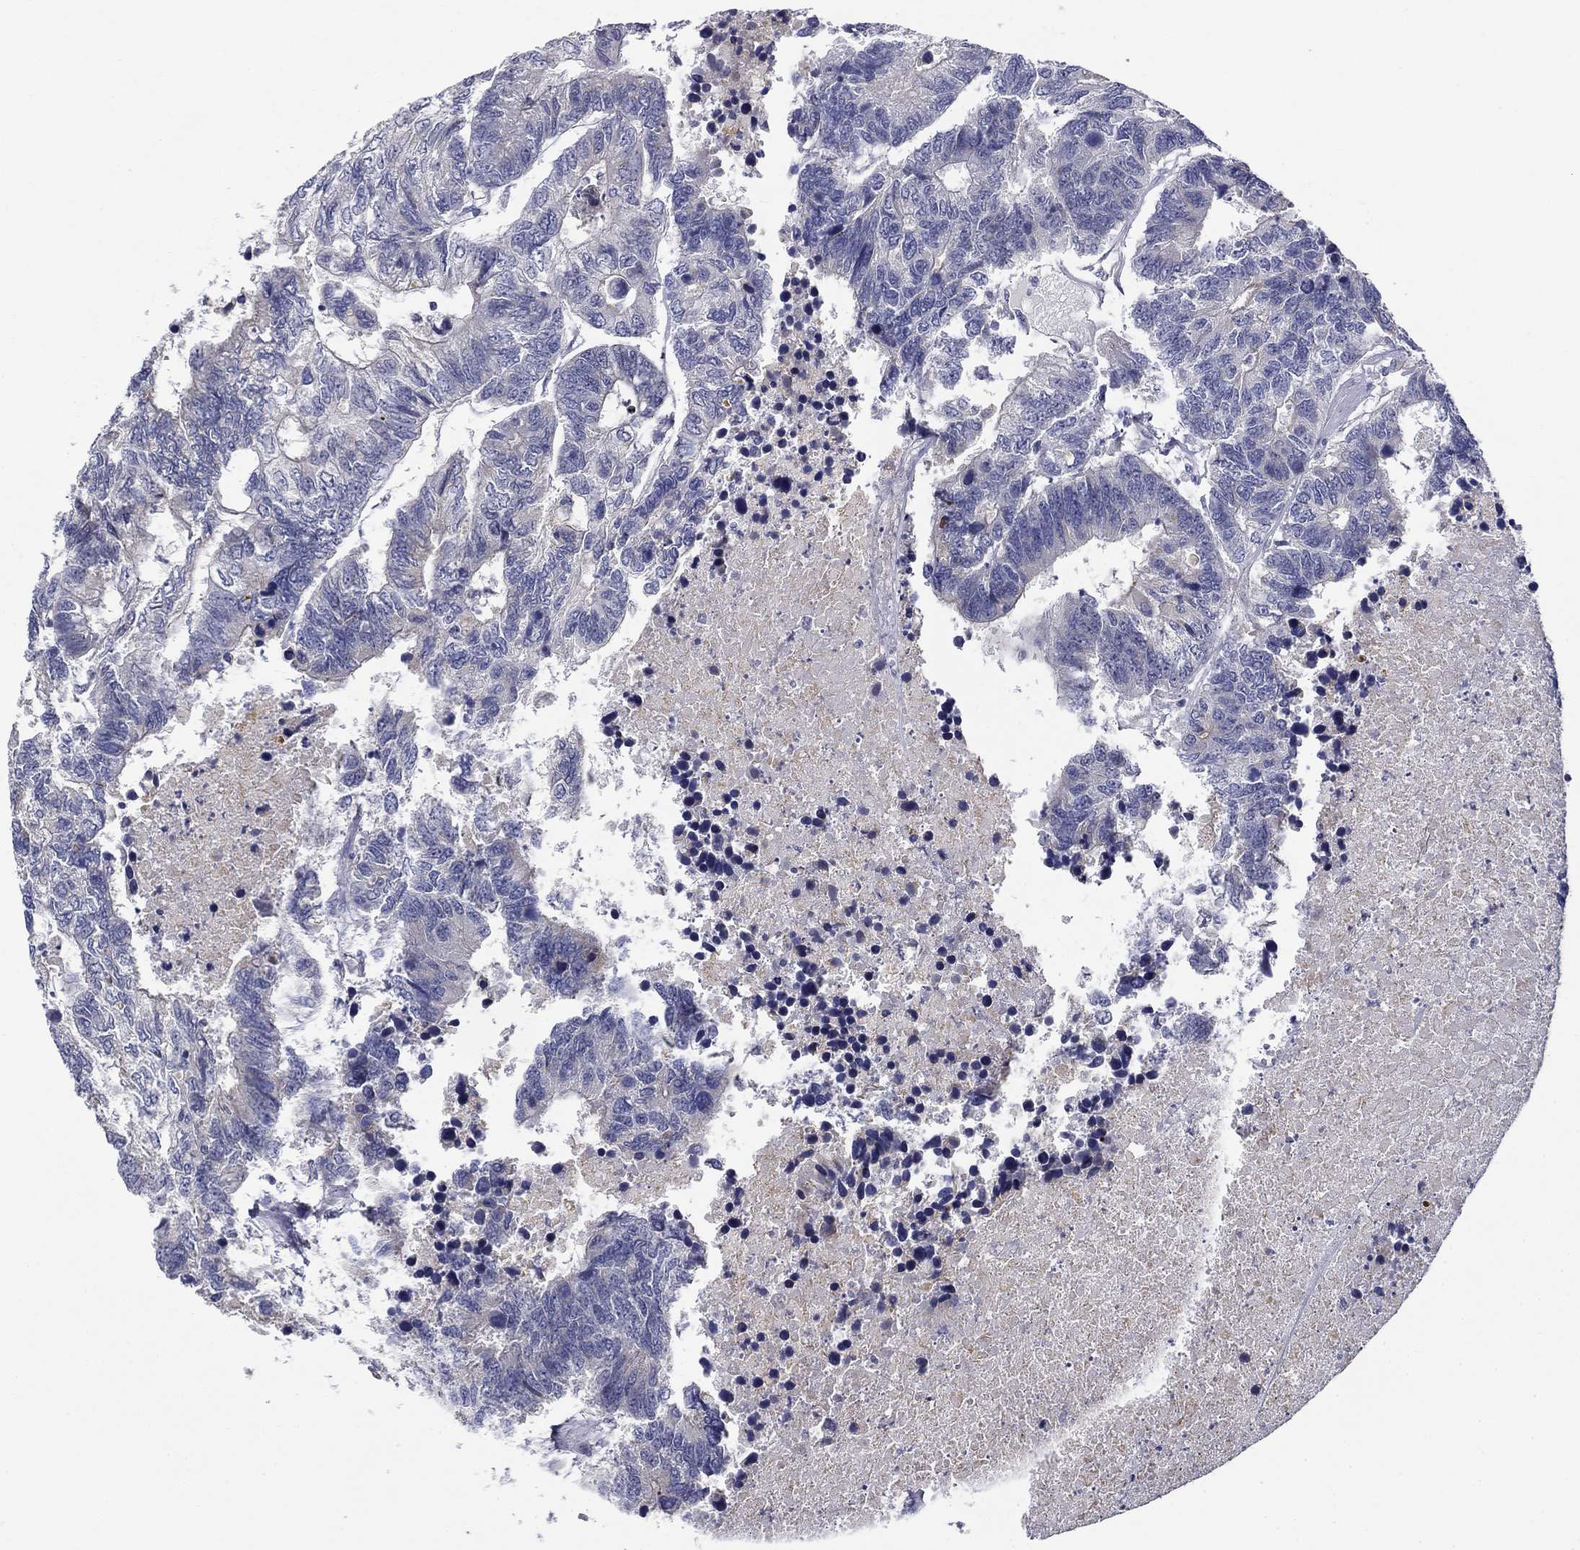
{"staining": {"intensity": "negative", "quantity": "none", "location": "none"}, "tissue": "colorectal cancer", "cell_type": "Tumor cells", "image_type": "cancer", "snomed": [{"axis": "morphology", "description": "Adenocarcinoma, NOS"}, {"axis": "topography", "description": "Colon"}], "caption": "Immunohistochemistry (IHC) photomicrograph of colorectal cancer (adenocarcinoma) stained for a protein (brown), which shows no staining in tumor cells.", "gene": "SPATA7", "patient": {"sex": "female", "age": 48}}